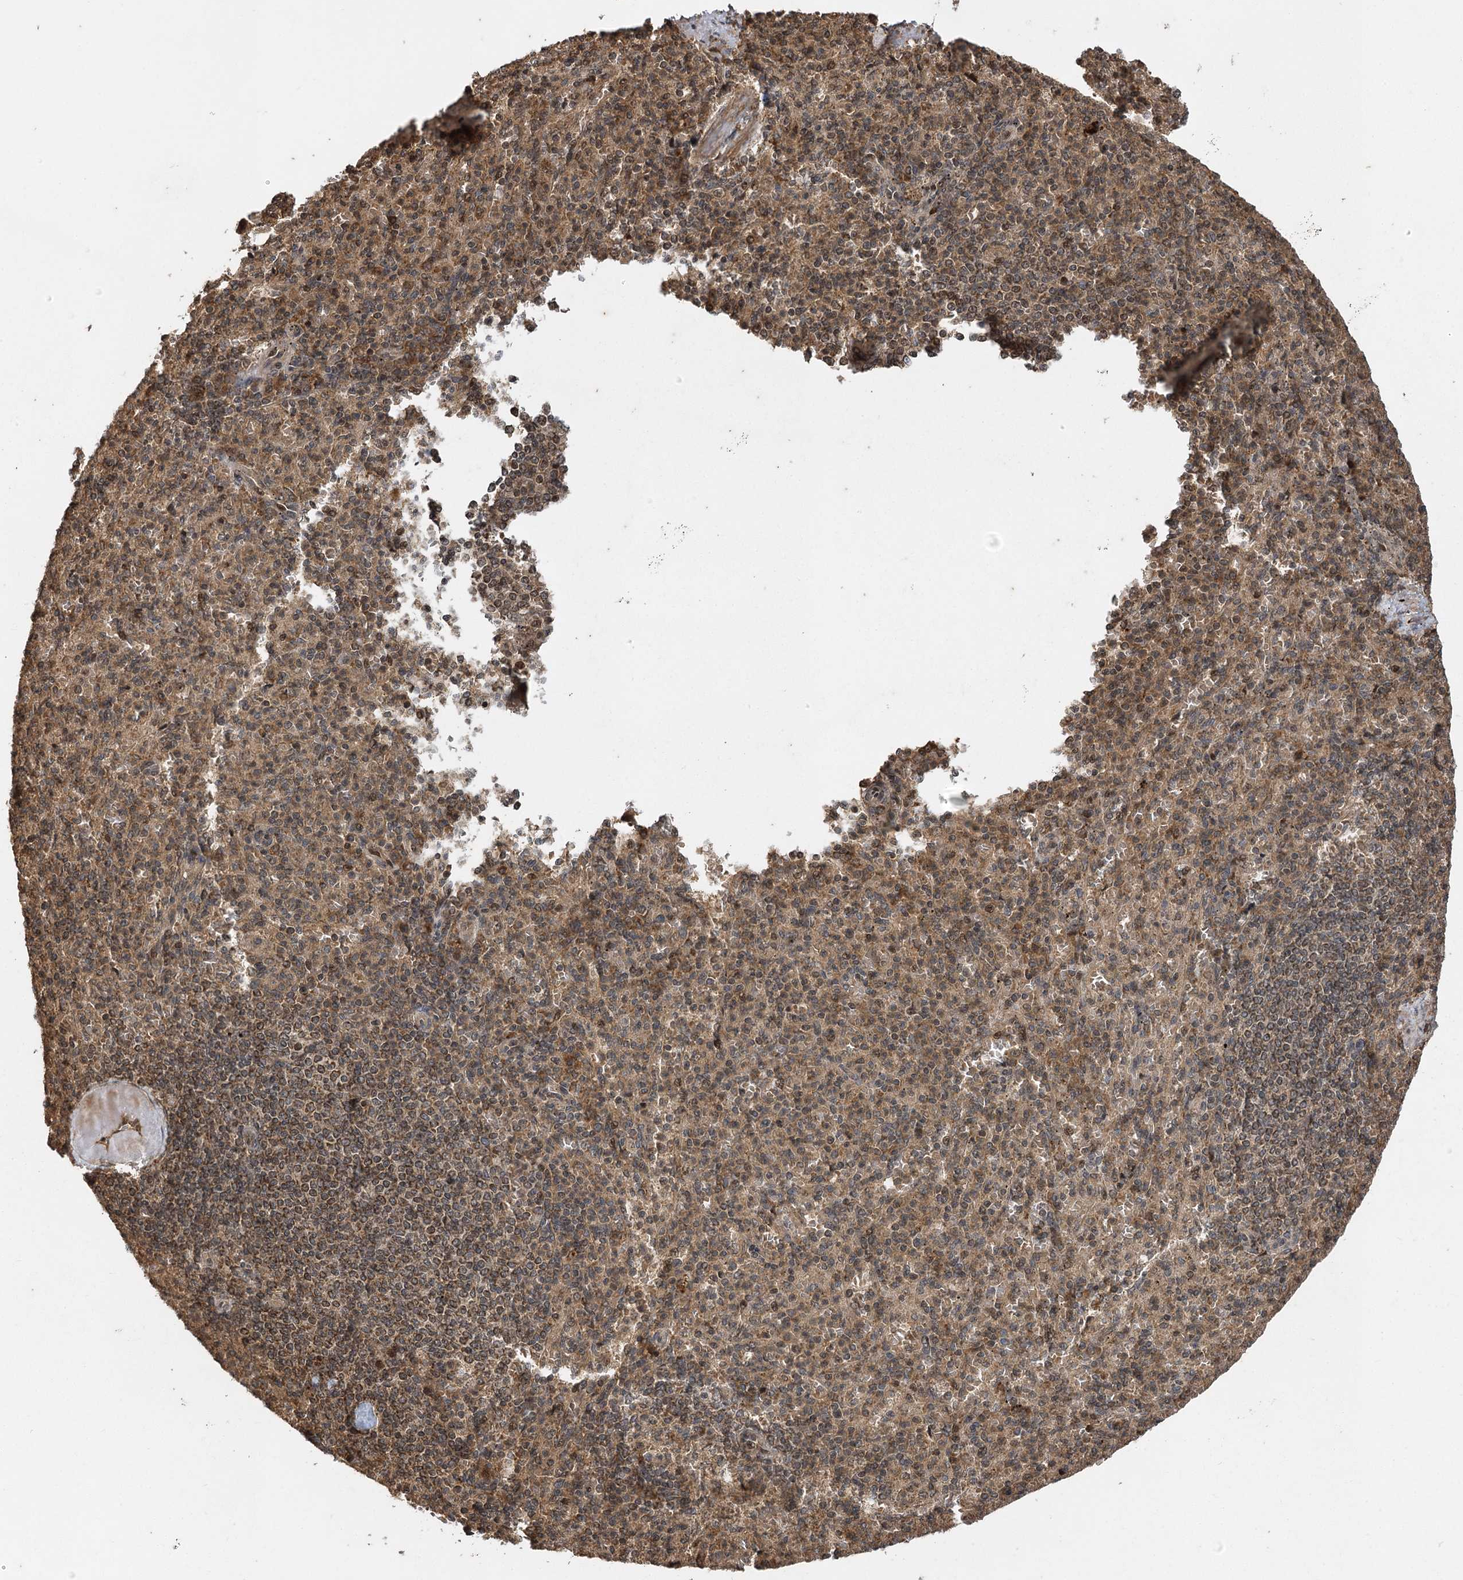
{"staining": {"intensity": "moderate", "quantity": ">75%", "location": "cytoplasmic/membranous"}, "tissue": "spleen", "cell_type": "Cells in red pulp", "image_type": "normal", "snomed": [{"axis": "morphology", "description": "Normal tissue, NOS"}, {"axis": "topography", "description": "Spleen"}], "caption": "A high-resolution photomicrograph shows immunohistochemistry (IHC) staining of normal spleen, which displays moderate cytoplasmic/membranous positivity in about >75% of cells in red pulp. Immunohistochemistry (ihc) stains the protein of interest in brown and the nuclei are stained blue.", "gene": "IL11RA", "patient": {"sex": "female", "age": 74}}